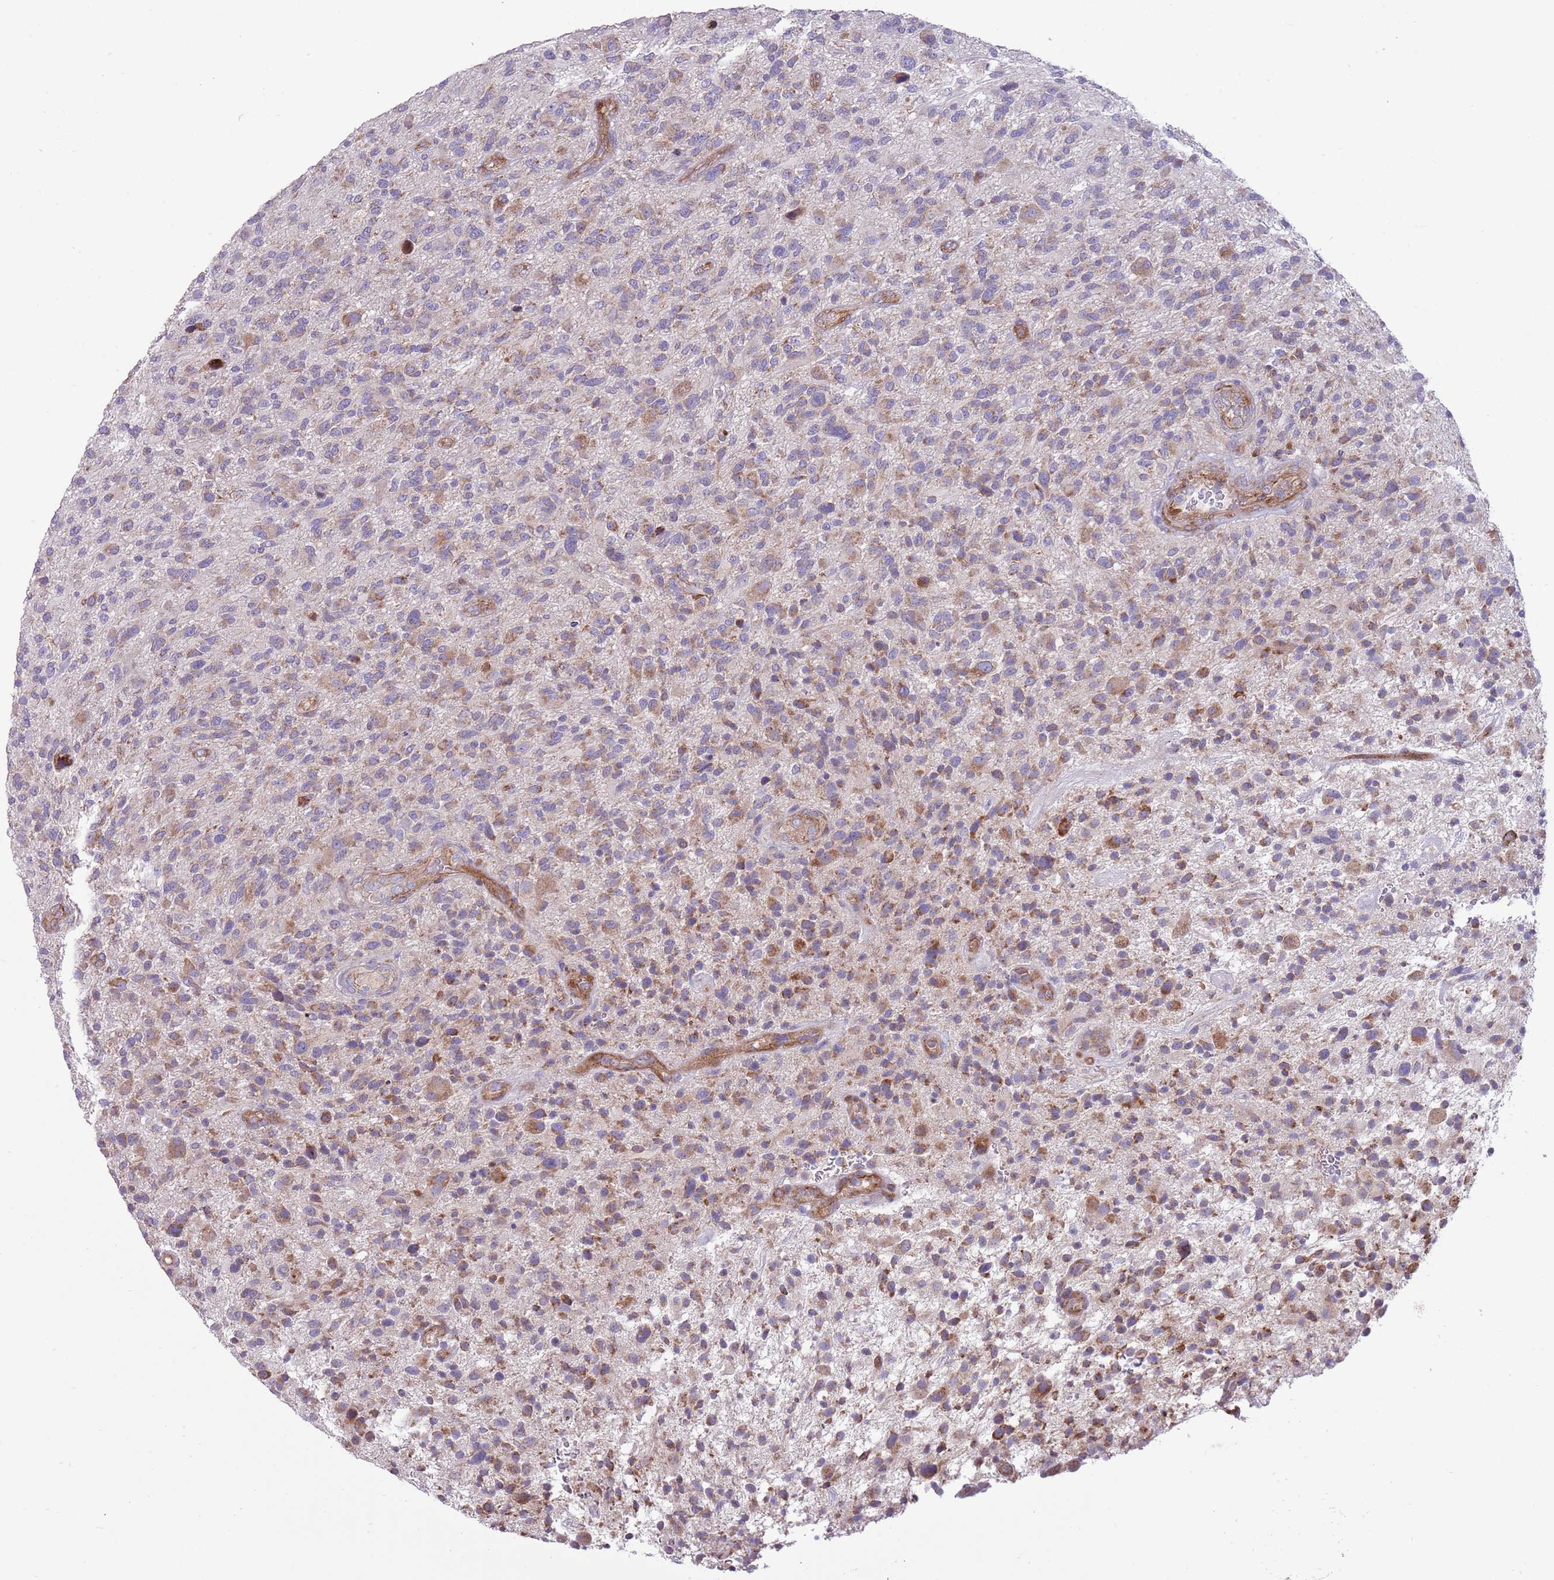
{"staining": {"intensity": "moderate", "quantity": "25%-75%", "location": "cytoplasmic/membranous"}, "tissue": "glioma", "cell_type": "Tumor cells", "image_type": "cancer", "snomed": [{"axis": "morphology", "description": "Glioma, malignant, High grade"}, {"axis": "topography", "description": "Brain"}], "caption": "Brown immunohistochemical staining in human high-grade glioma (malignant) reveals moderate cytoplasmic/membranous staining in about 25%-75% of tumor cells.", "gene": "TOMM5", "patient": {"sex": "male", "age": 47}}